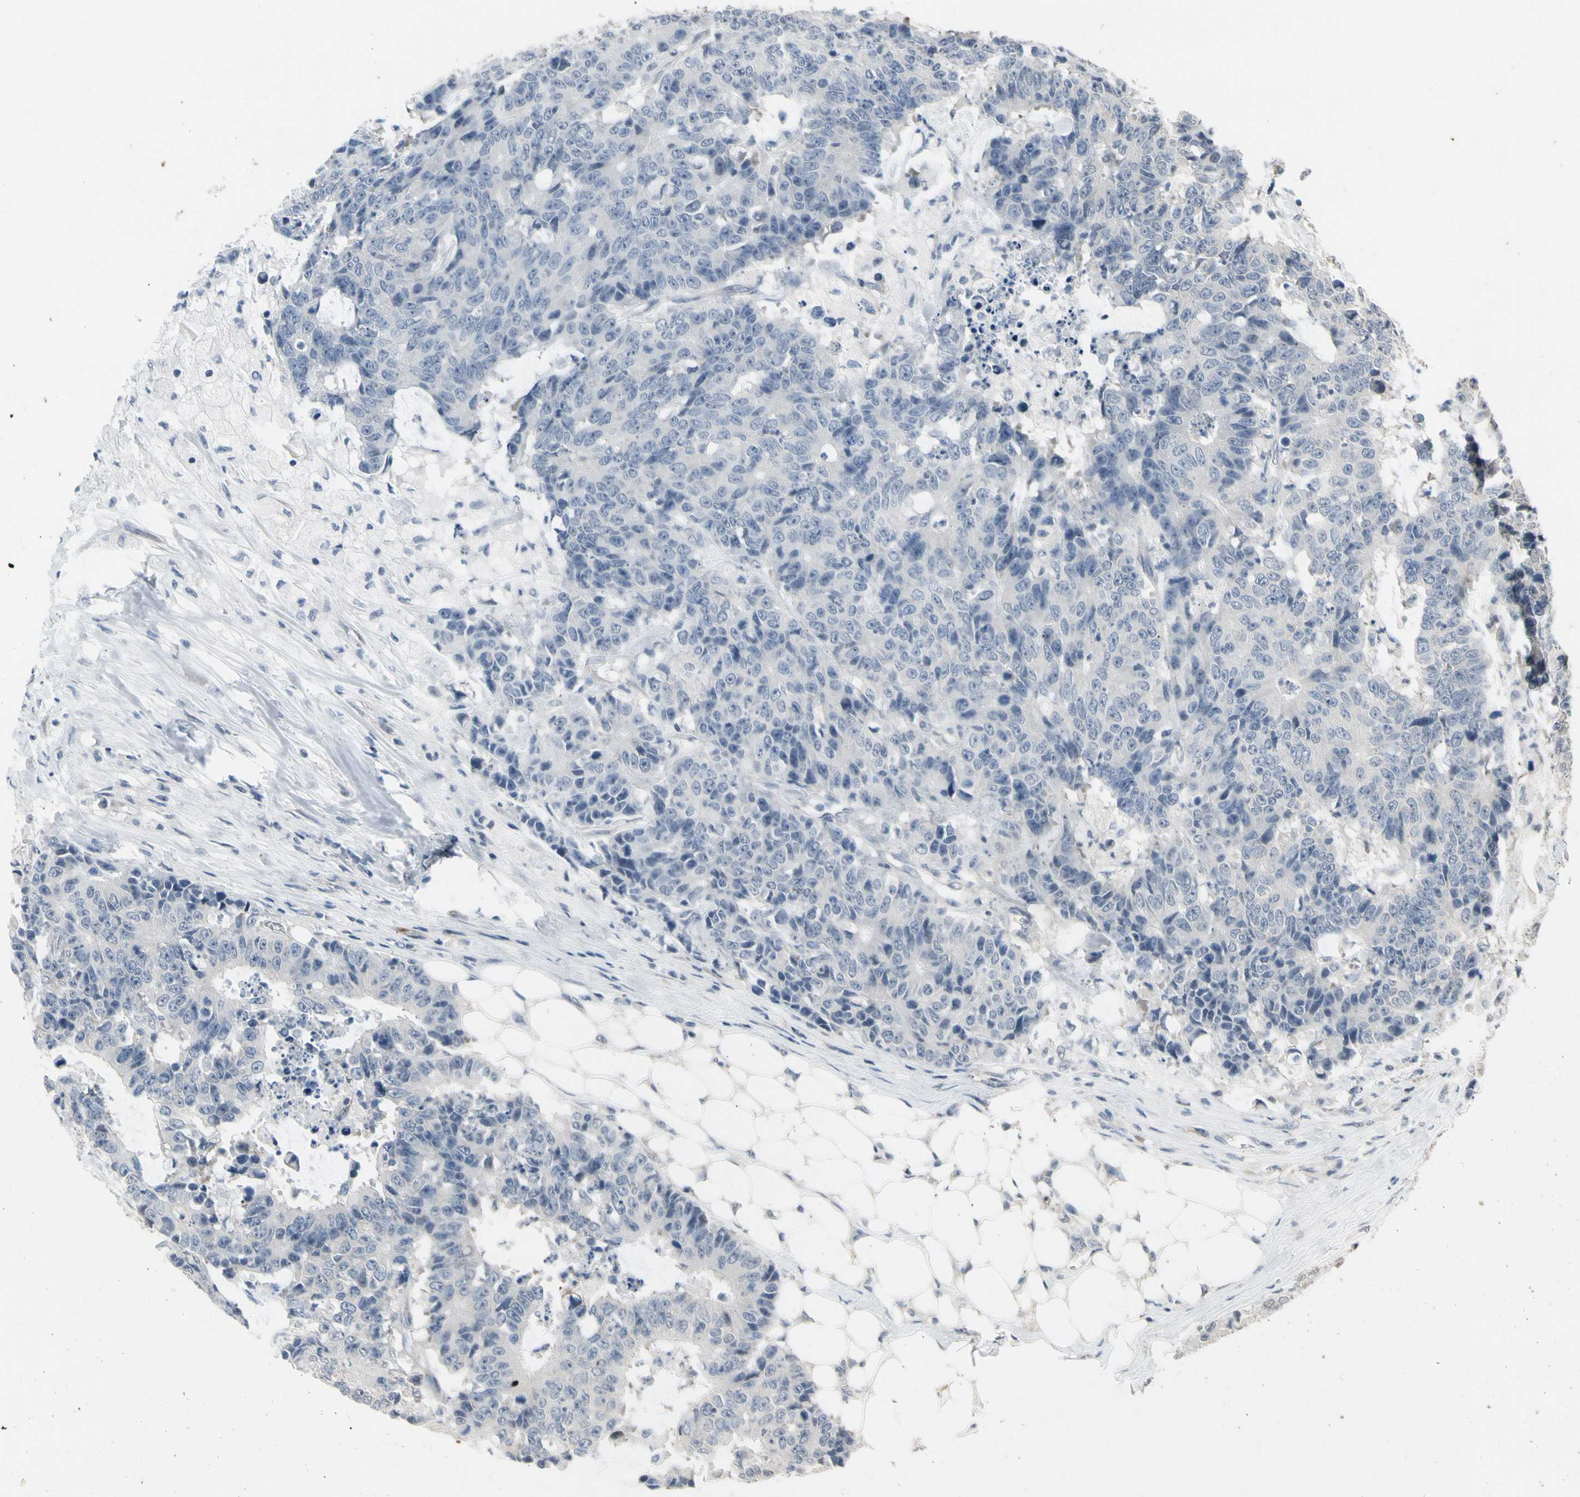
{"staining": {"intensity": "negative", "quantity": "none", "location": "none"}, "tissue": "colorectal cancer", "cell_type": "Tumor cells", "image_type": "cancer", "snomed": [{"axis": "morphology", "description": "Adenocarcinoma, NOS"}, {"axis": "topography", "description": "Colon"}], "caption": "Immunohistochemistry histopathology image of neoplastic tissue: adenocarcinoma (colorectal) stained with DAB reveals no significant protein staining in tumor cells.", "gene": "SV2A", "patient": {"sex": "female", "age": 86}}